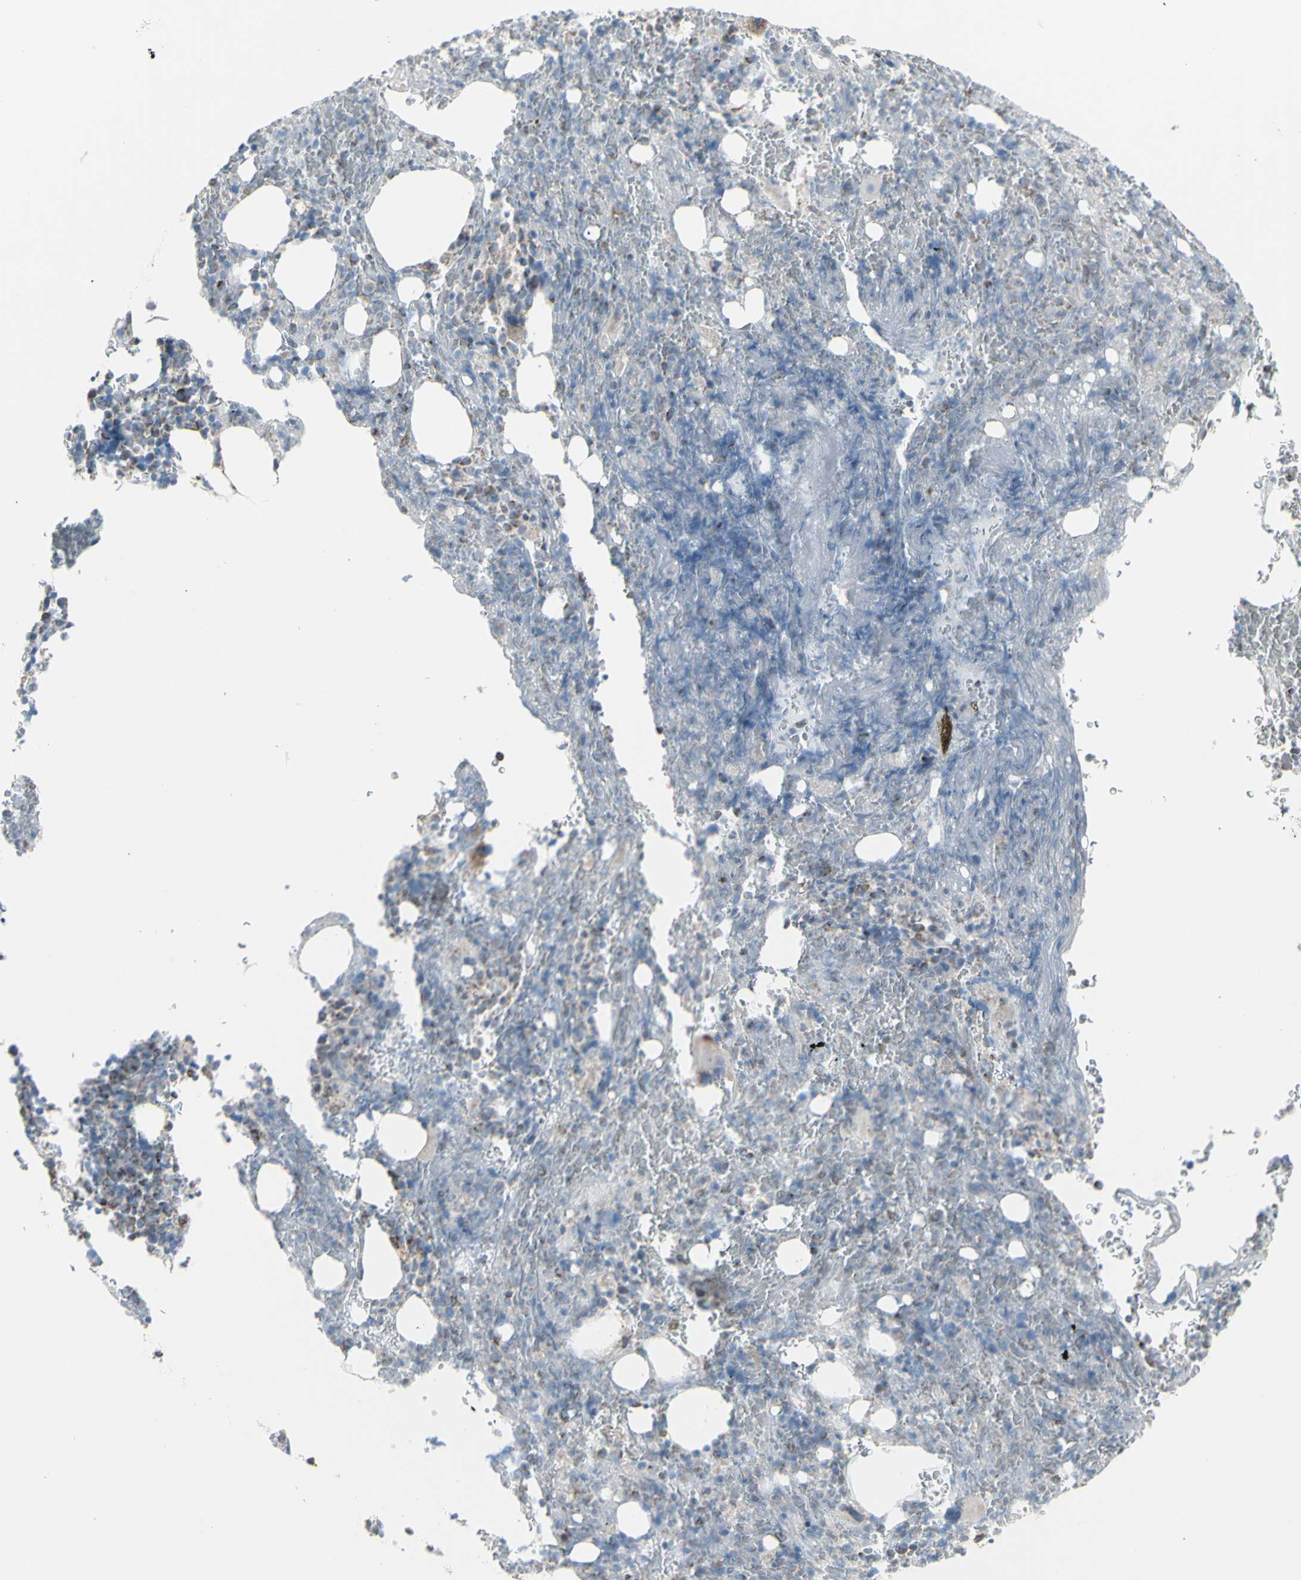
{"staining": {"intensity": "weak", "quantity": "<25%", "location": "cytoplasmic/membranous"}, "tissue": "bone marrow", "cell_type": "Hematopoietic cells", "image_type": "normal", "snomed": [{"axis": "morphology", "description": "Normal tissue, NOS"}, {"axis": "morphology", "description": "Inflammation, NOS"}, {"axis": "topography", "description": "Bone marrow"}], "caption": "Histopathology image shows no significant protein staining in hematopoietic cells of normal bone marrow.", "gene": "PLGRKT", "patient": {"sex": "male", "age": 72}}